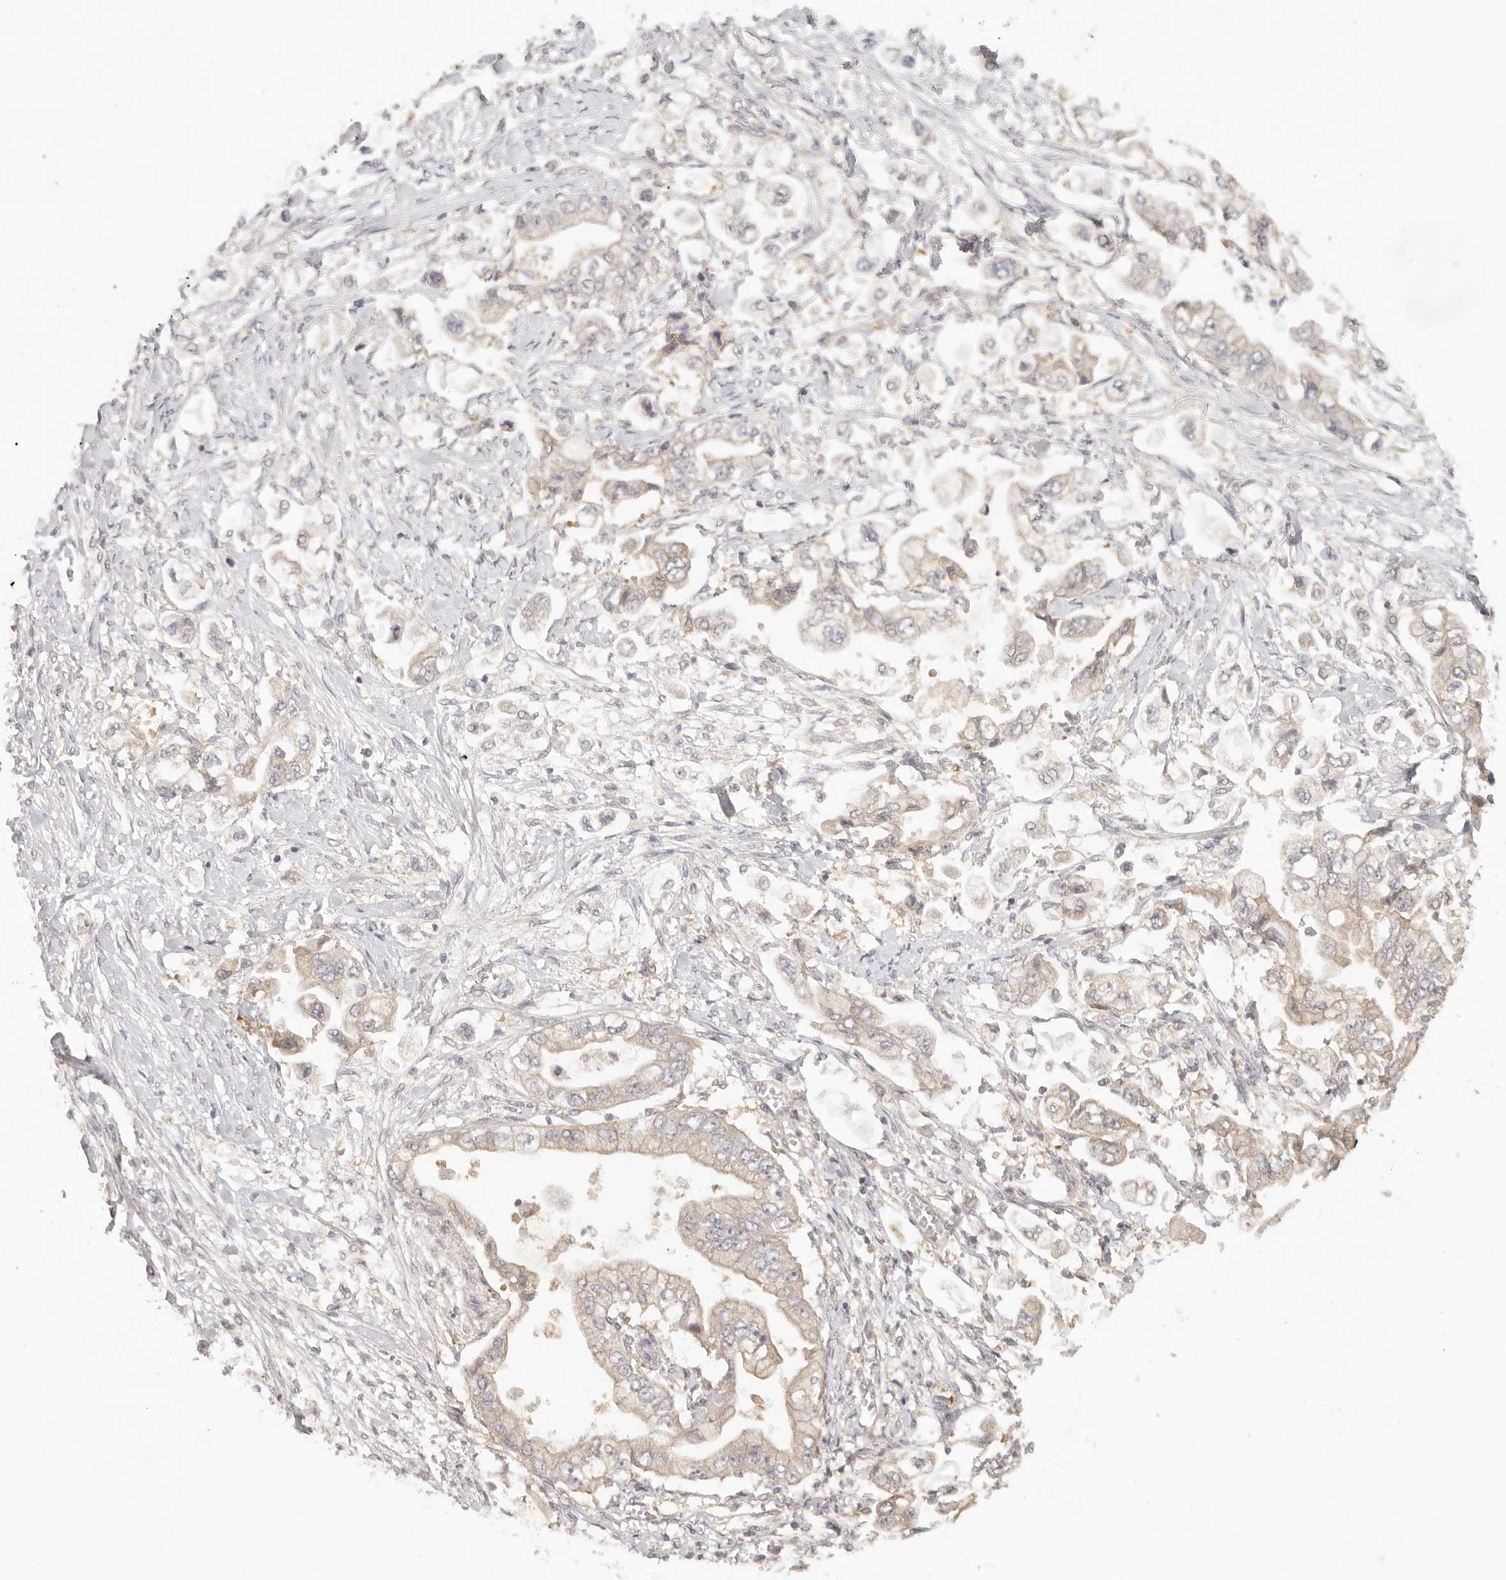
{"staining": {"intensity": "weak", "quantity": ">75%", "location": "cytoplasmic/membranous"}, "tissue": "stomach cancer", "cell_type": "Tumor cells", "image_type": "cancer", "snomed": [{"axis": "morphology", "description": "Adenocarcinoma, NOS"}, {"axis": "topography", "description": "Stomach"}], "caption": "Stomach adenocarcinoma stained with a brown dye shows weak cytoplasmic/membranous positive staining in about >75% of tumor cells.", "gene": "AHDC1", "patient": {"sex": "male", "age": 62}}